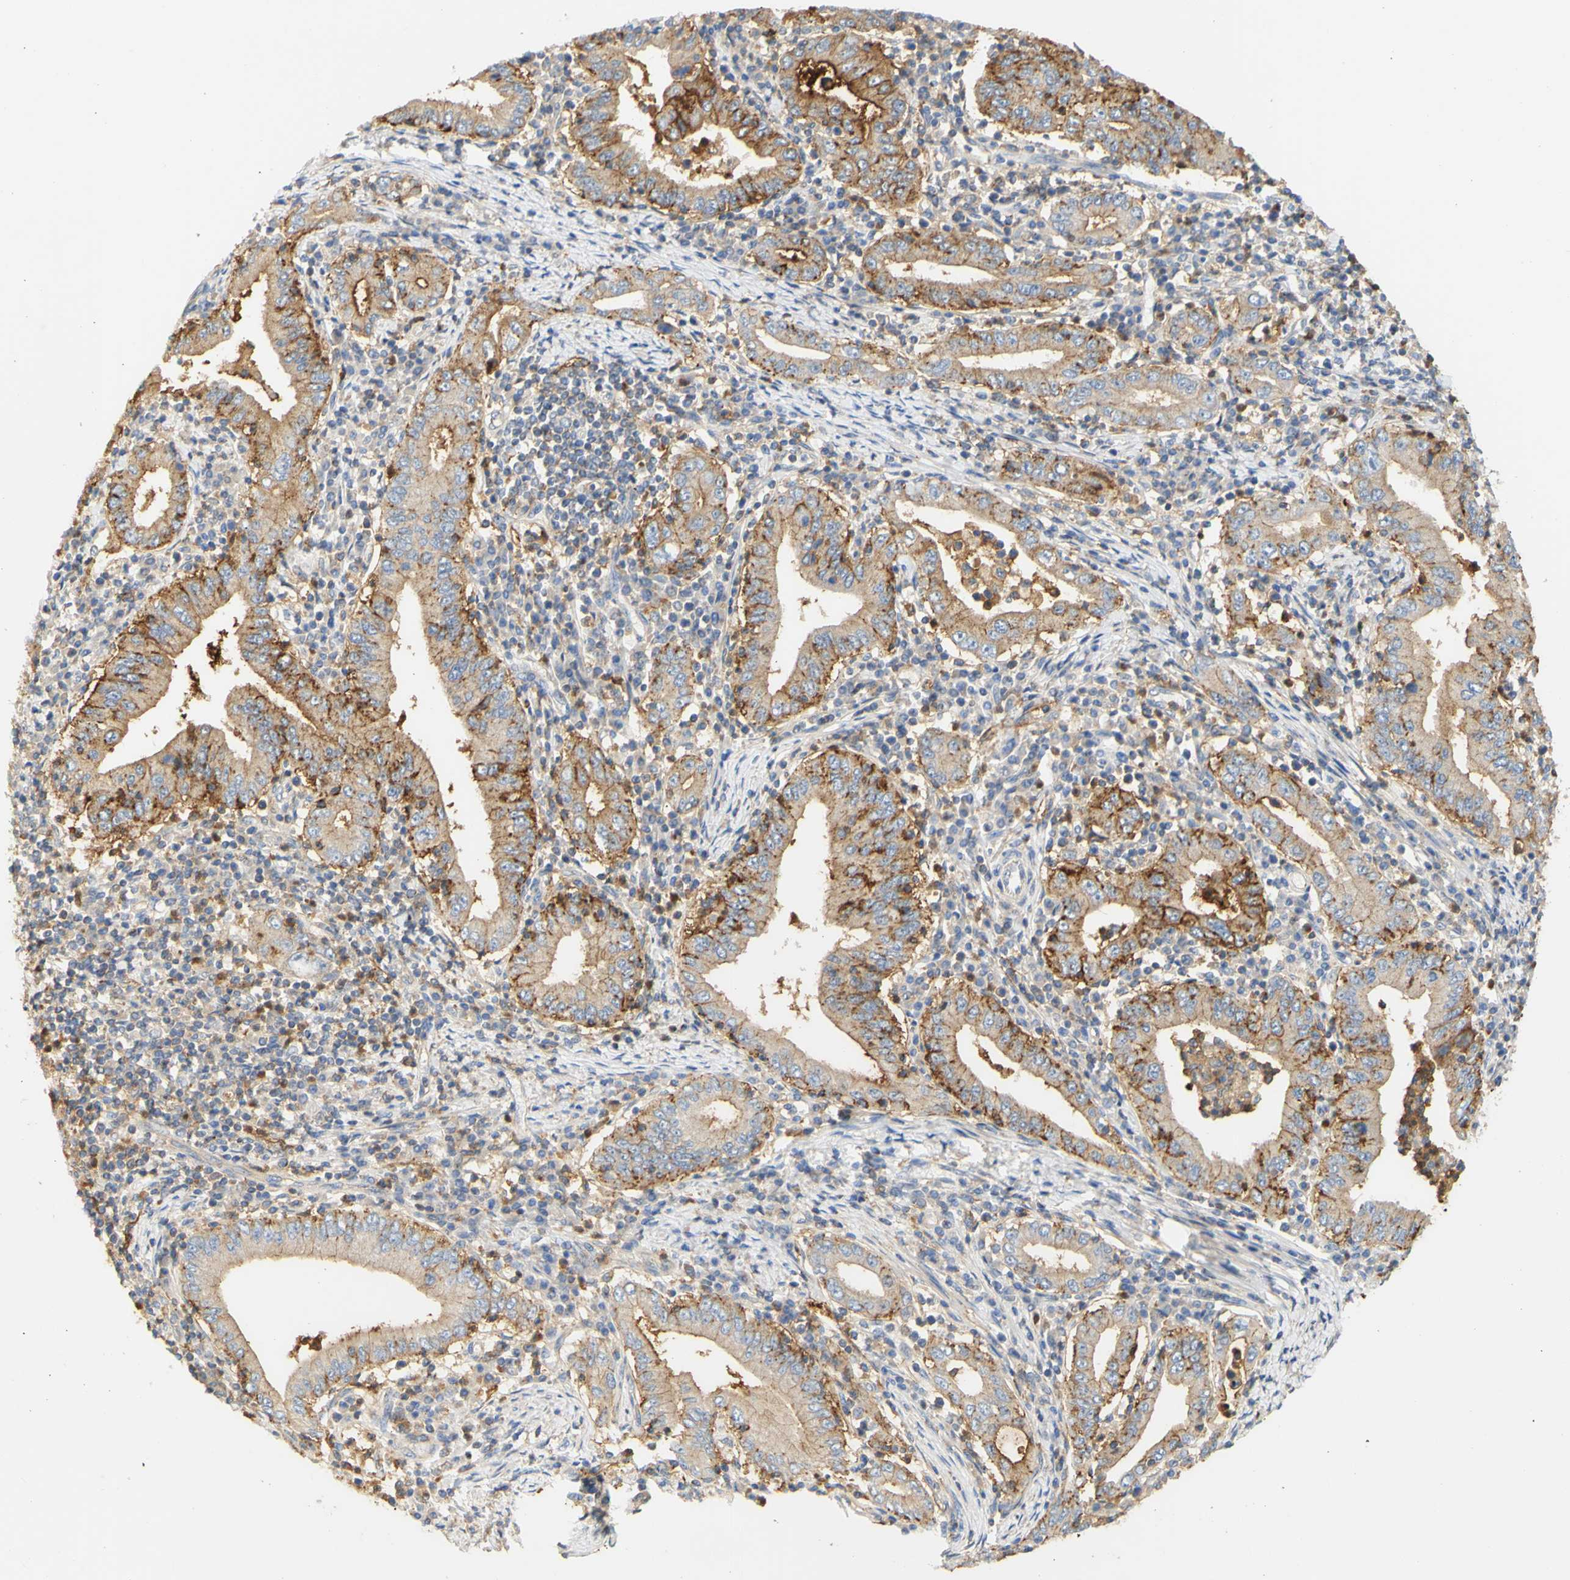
{"staining": {"intensity": "strong", "quantity": ">75%", "location": "cytoplasmic/membranous"}, "tissue": "stomach cancer", "cell_type": "Tumor cells", "image_type": "cancer", "snomed": [{"axis": "morphology", "description": "Normal tissue, NOS"}, {"axis": "morphology", "description": "Adenocarcinoma, NOS"}, {"axis": "topography", "description": "Esophagus"}, {"axis": "topography", "description": "Stomach, upper"}, {"axis": "topography", "description": "Peripheral nerve tissue"}], "caption": "A high-resolution photomicrograph shows immunohistochemistry staining of stomach cancer (adenocarcinoma), which shows strong cytoplasmic/membranous expression in about >75% of tumor cells. The staining was performed using DAB (3,3'-diaminobenzidine), with brown indicating positive protein expression. Nuclei are stained blue with hematoxylin.", "gene": "PCDH7", "patient": {"sex": "male", "age": 62}}